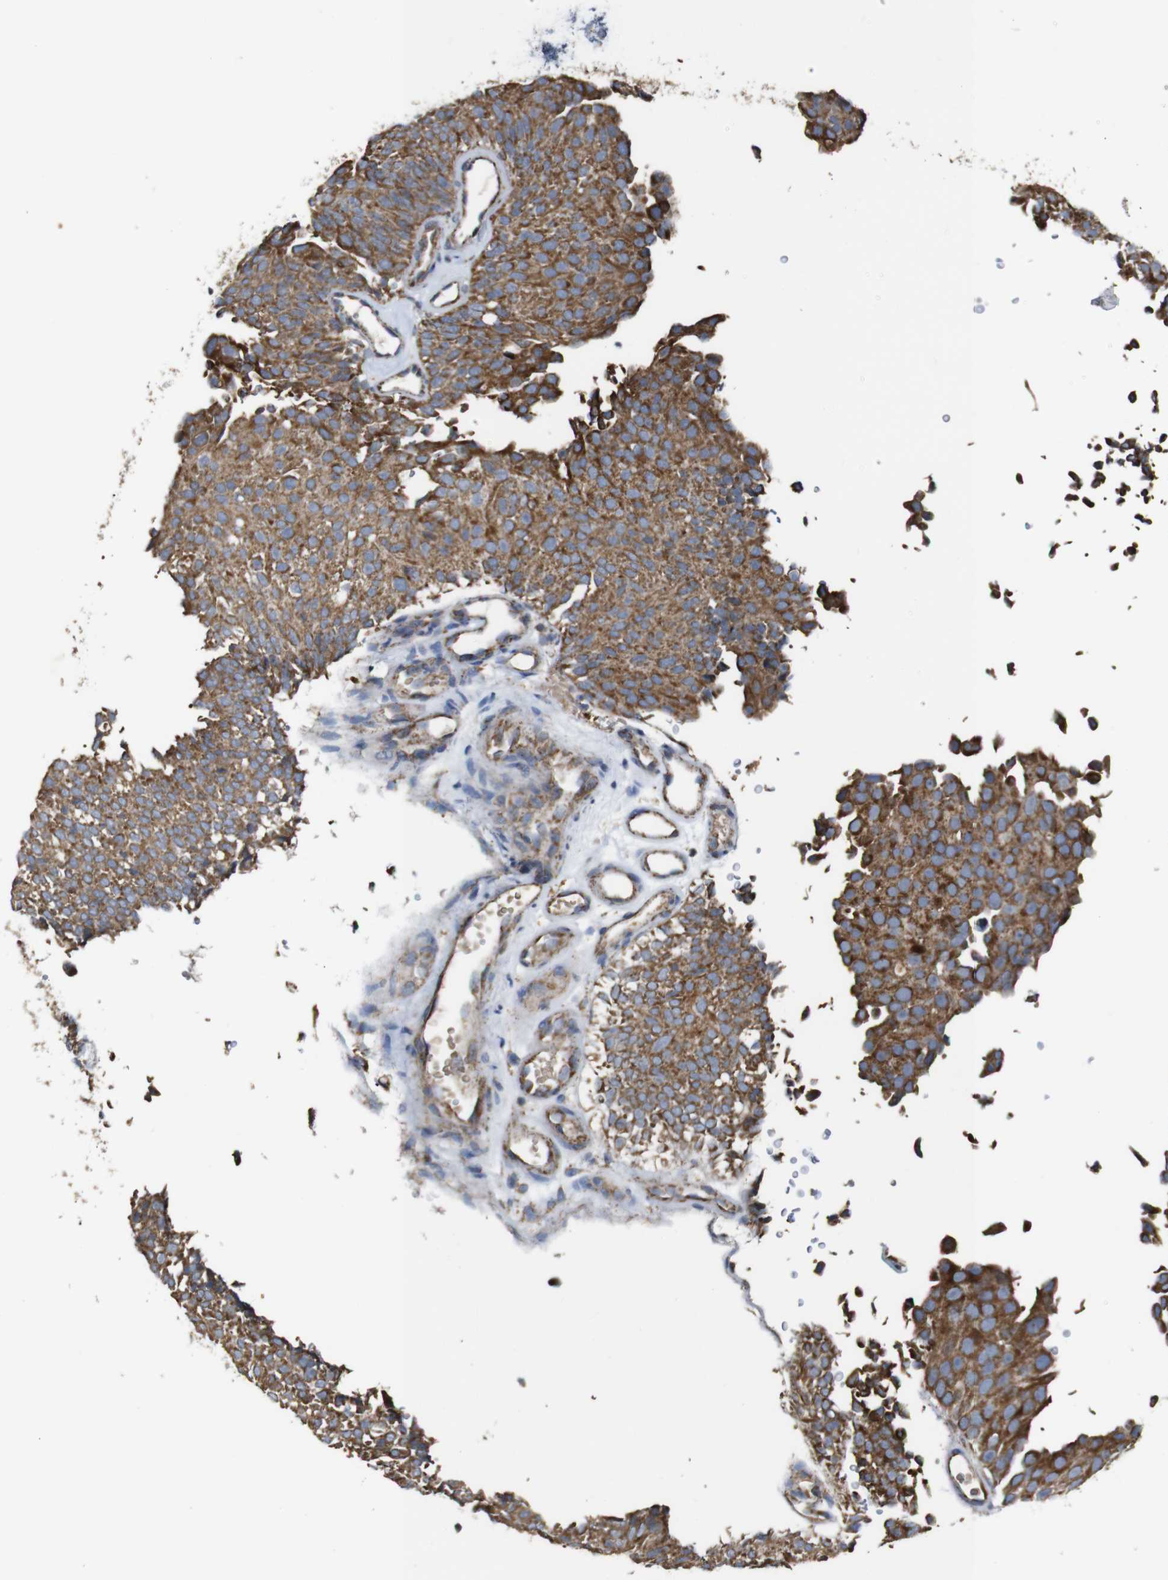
{"staining": {"intensity": "moderate", "quantity": ">75%", "location": "cytoplasmic/membranous"}, "tissue": "urothelial cancer", "cell_type": "Tumor cells", "image_type": "cancer", "snomed": [{"axis": "morphology", "description": "Urothelial carcinoma, Low grade"}, {"axis": "topography", "description": "Urinary bladder"}], "caption": "Protein expression analysis of human urothelial cancer reveals moderate cytoplasmic/membranous expression in approximately >75% of tumor cells. Using DAB (3,3'-diaminobenzidine) (brown) and hematoxylin (blue) stains, captured at high magnification using brightfield microscopy.", "gene": "NR3C2", "patient": {"sex": "male", "age": 78}}